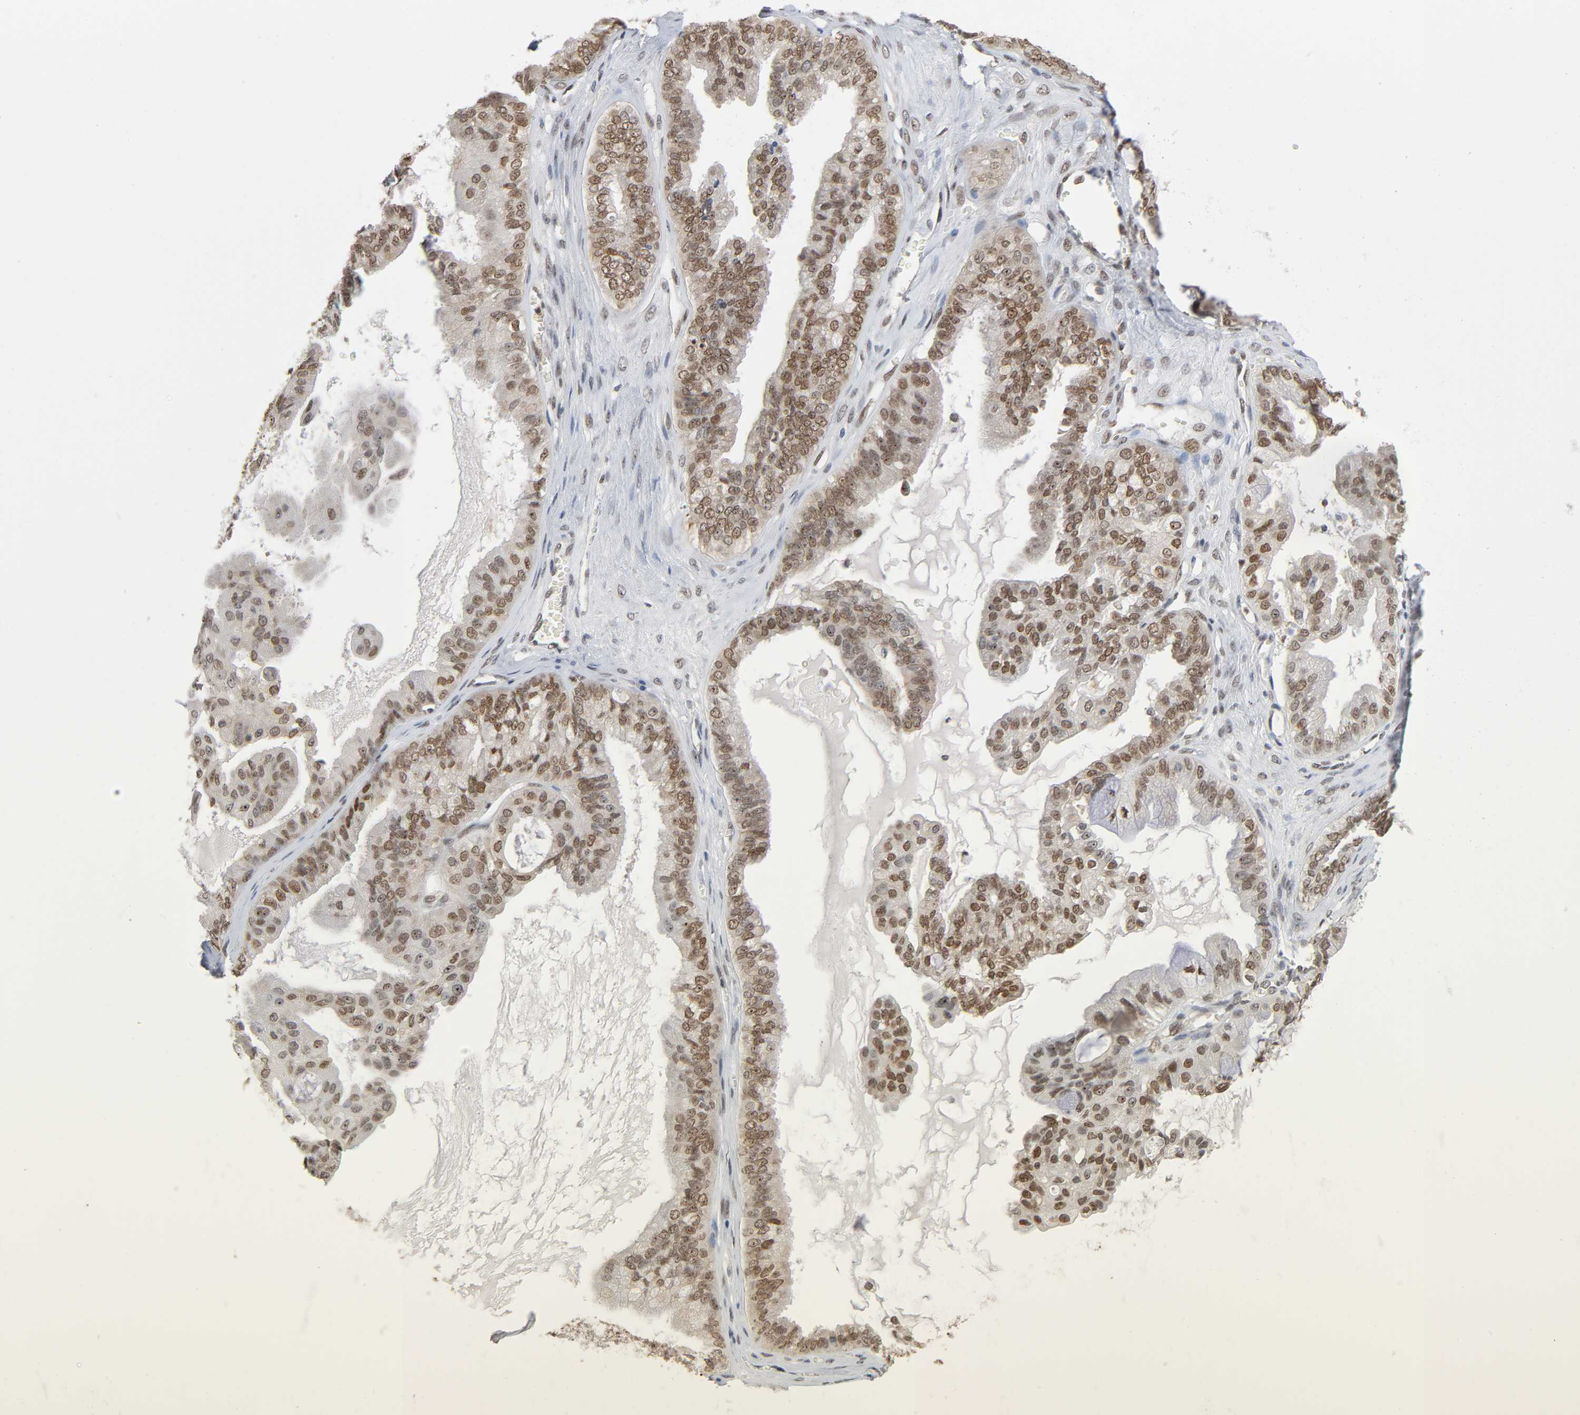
{"staining": {"intensity": "moderate", "quantity": ">75%", "location": "nuclear"}, "tissue": "ovarian cancer", "cell_type": "Tumor cells", "image_type": "cancer", "snomed": [{"axis": "morphology", "description": "Carcinoma, NOS"}, {"axis": "morphology", "description": "Carcinoma, endometroid"}, {"axis": "topography", "description": "Ovary"}], "caption": "An image showing moderate nuclear expression in about >75% of tumor cells in carcinoma (ovarian), as visualized by brown immunohistochemical staining.", "gene": "SUMO1", "patient": {"sex": "female", "age": 50}}